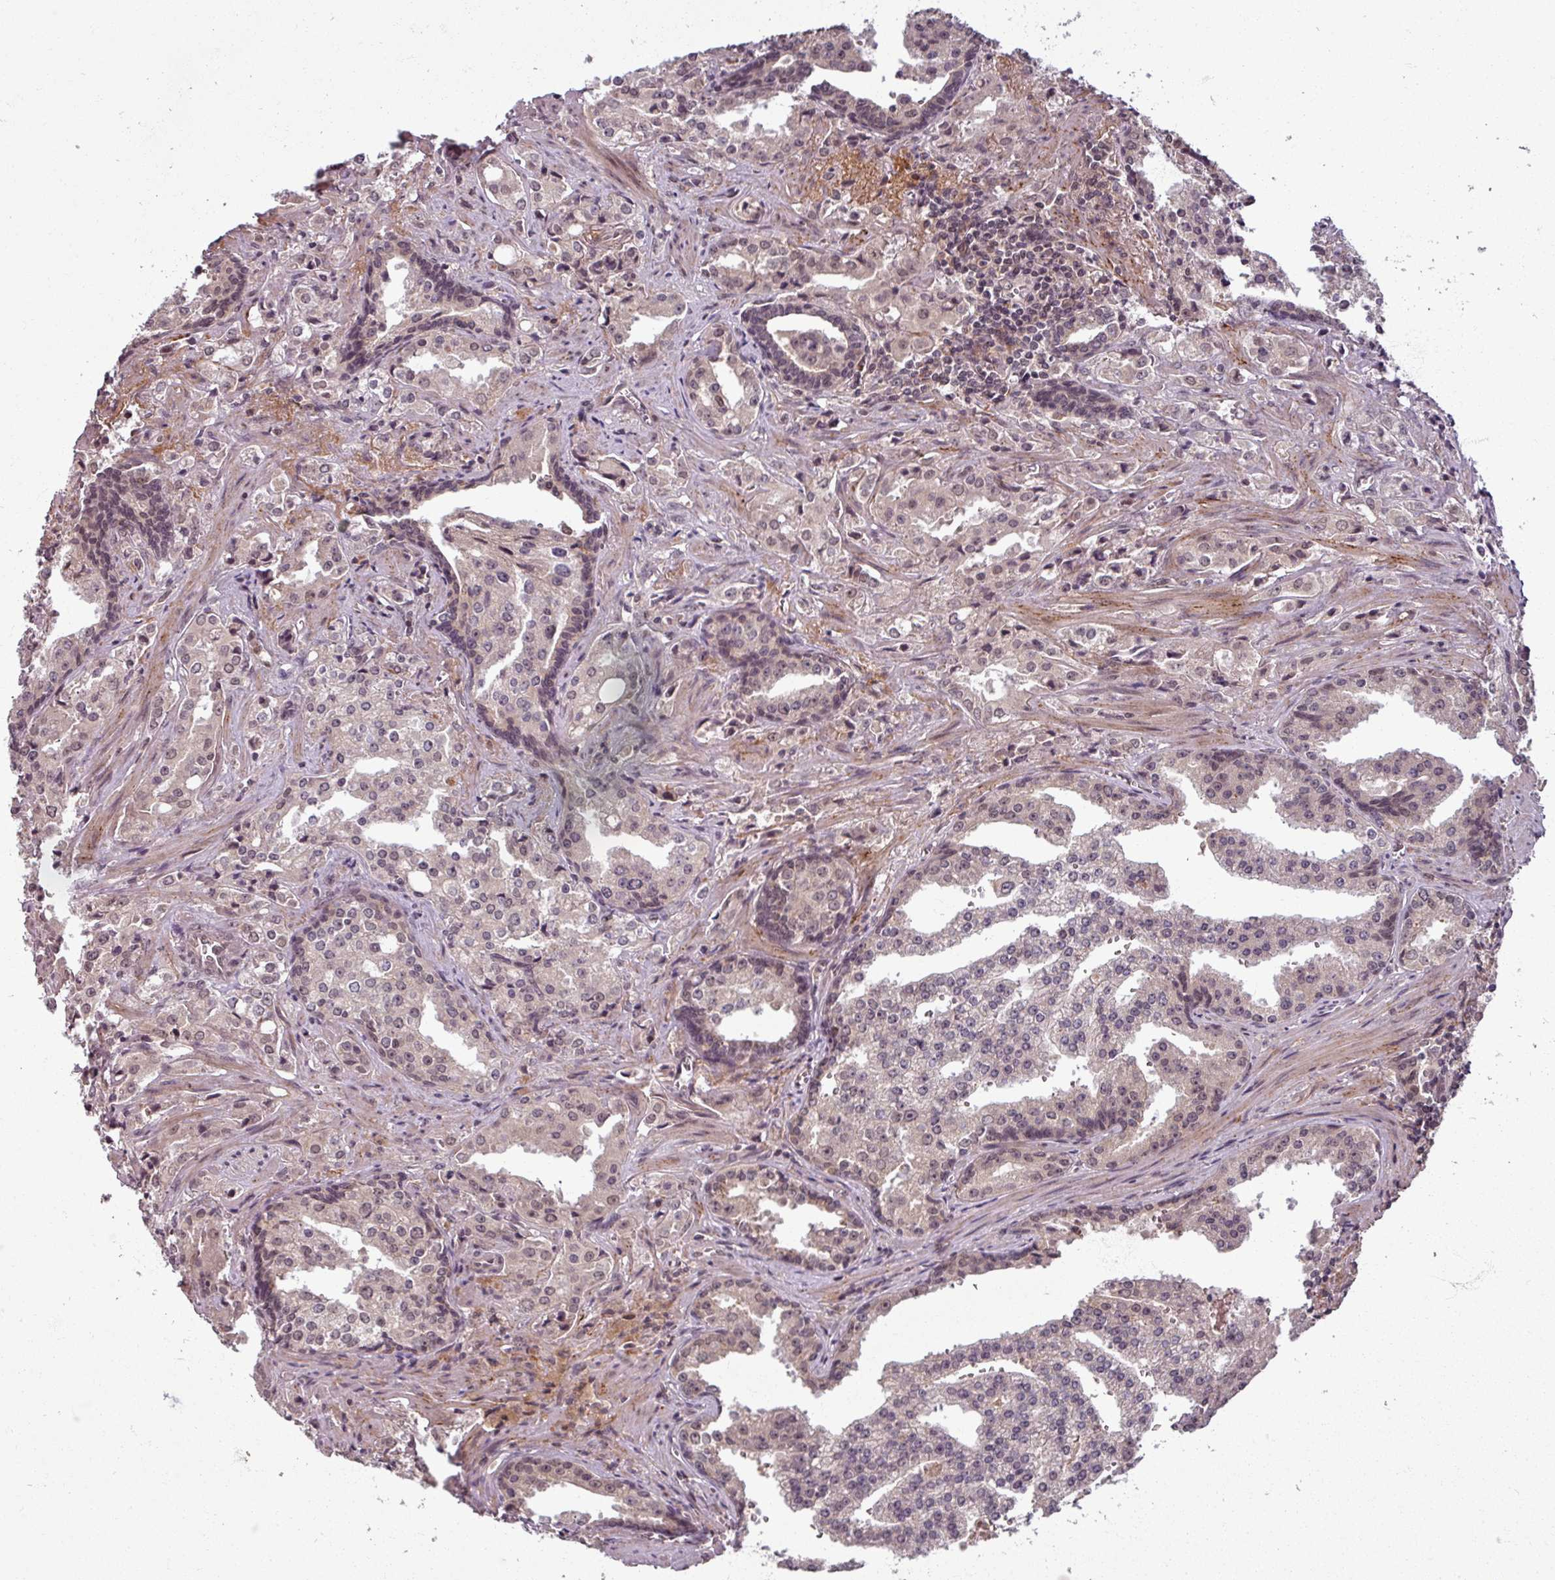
{"staining": {"intensity": "moderate", "quantity": "<25%", "location": "nuclear"}, "tissue": "prostate cancer", "cell_type": "Tumor cells", "image_type": "cancer", "snomed": [{"axis": "morphology", "description": "Adenocarcinoma, High grade"}, {"axis": "topography", "description": "Prostate"}], "caption": "High-grade adenocarcinoma (prostate) stained for a protein displays moderate nuclear positivity in tumor cells. (brown staining indicates protein expression, while blue staining denotes nuclei).", "gene": "POLR2G", "patient": {"sex": "male", "age": 68}}